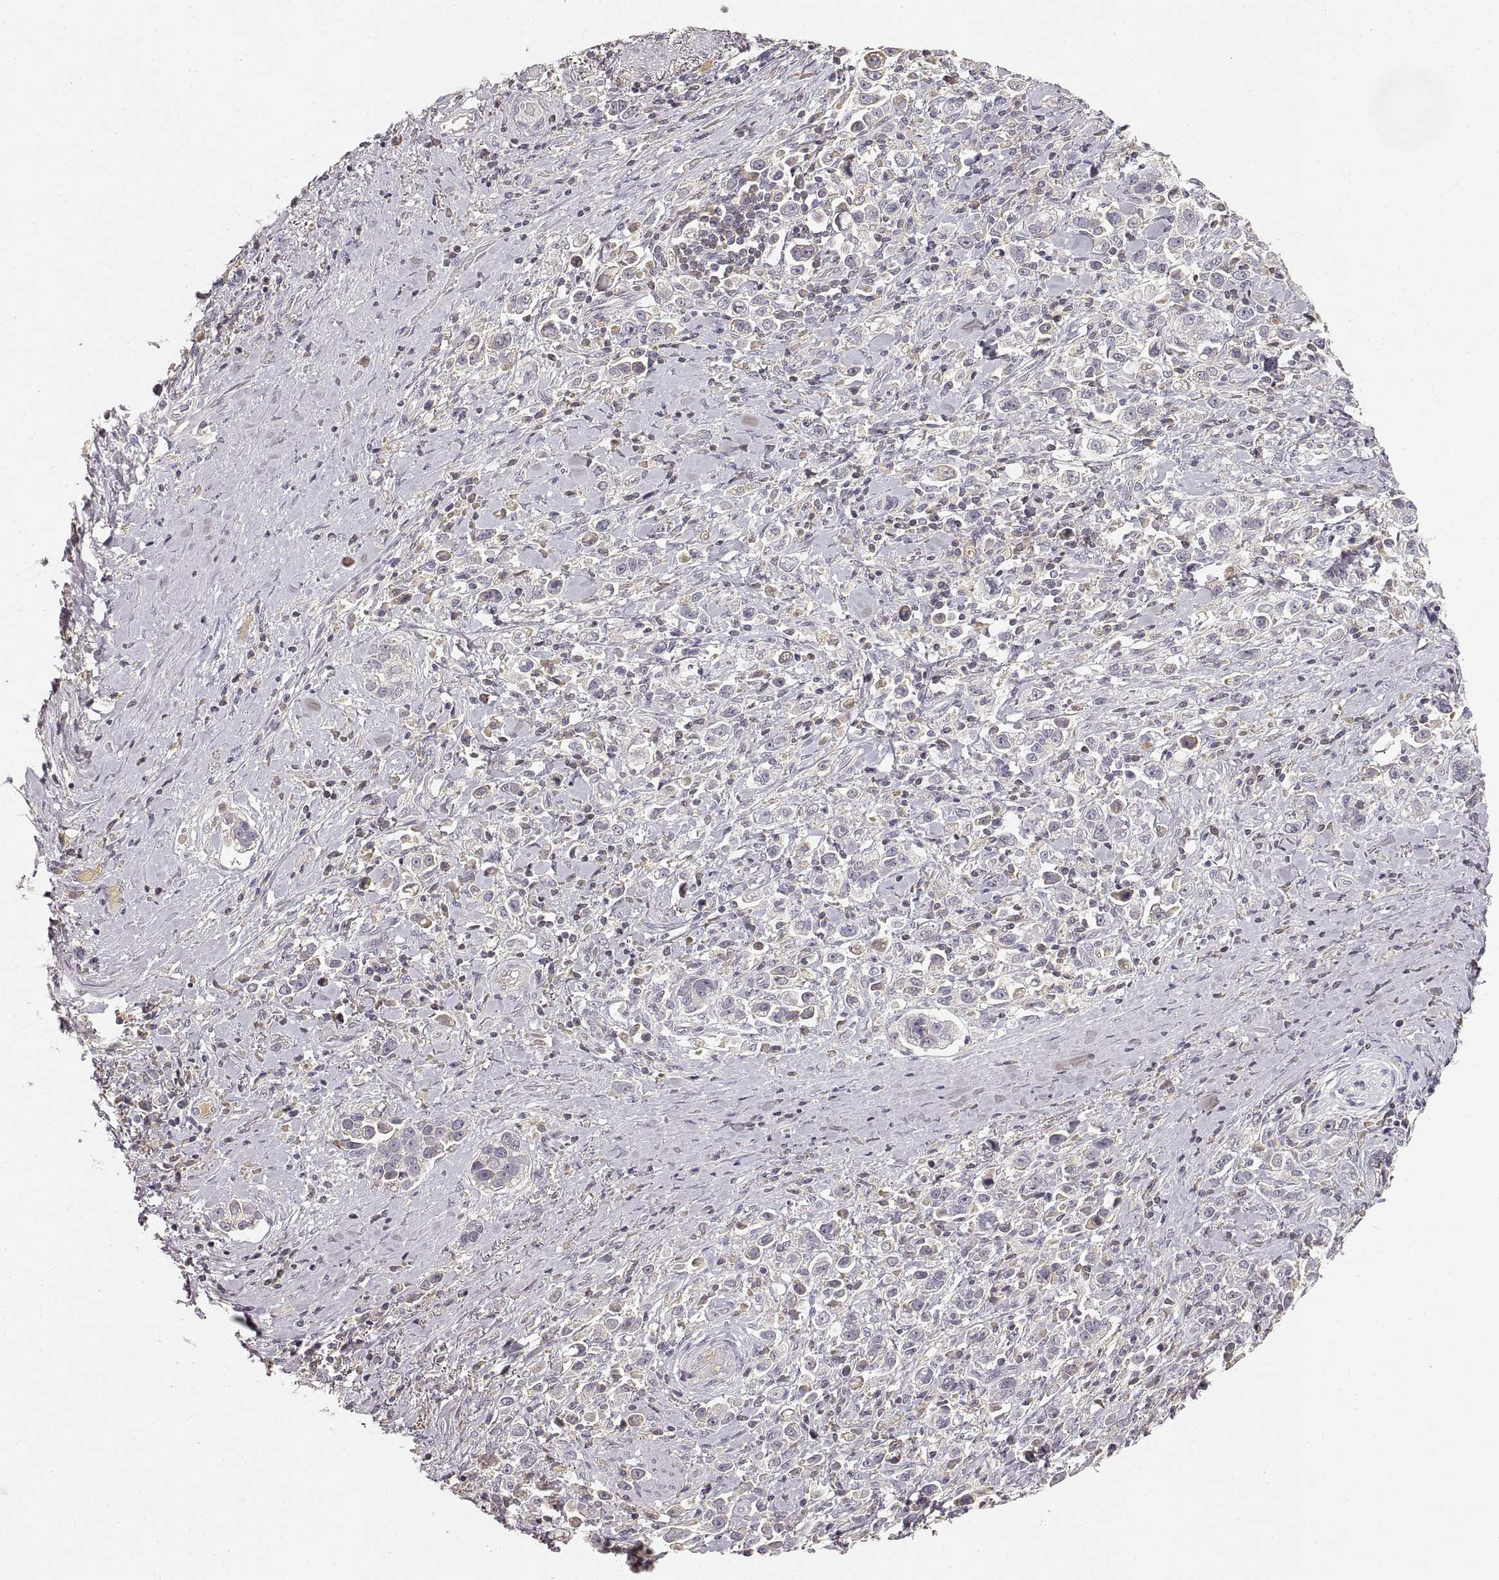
{"staining": {"intensity": "negative", "quantity": "none", "location": "none"}, "tissue": "stomach cancer", "cell_type": "Tumor cells", "image_type": "cancer", "snomed": [{"axis": "morphology", "description": "Adenocarcinoma, NOS"}, {"axis": "topography", "description": "Stomach"}], "caption": "The immunohistochemistry (IHC) photomicrograph has no significant expression in tumor cells of stomach cancer tissue.", "gene": "RUNDC3A", "patient": {"sex": "male", "age": 93}}